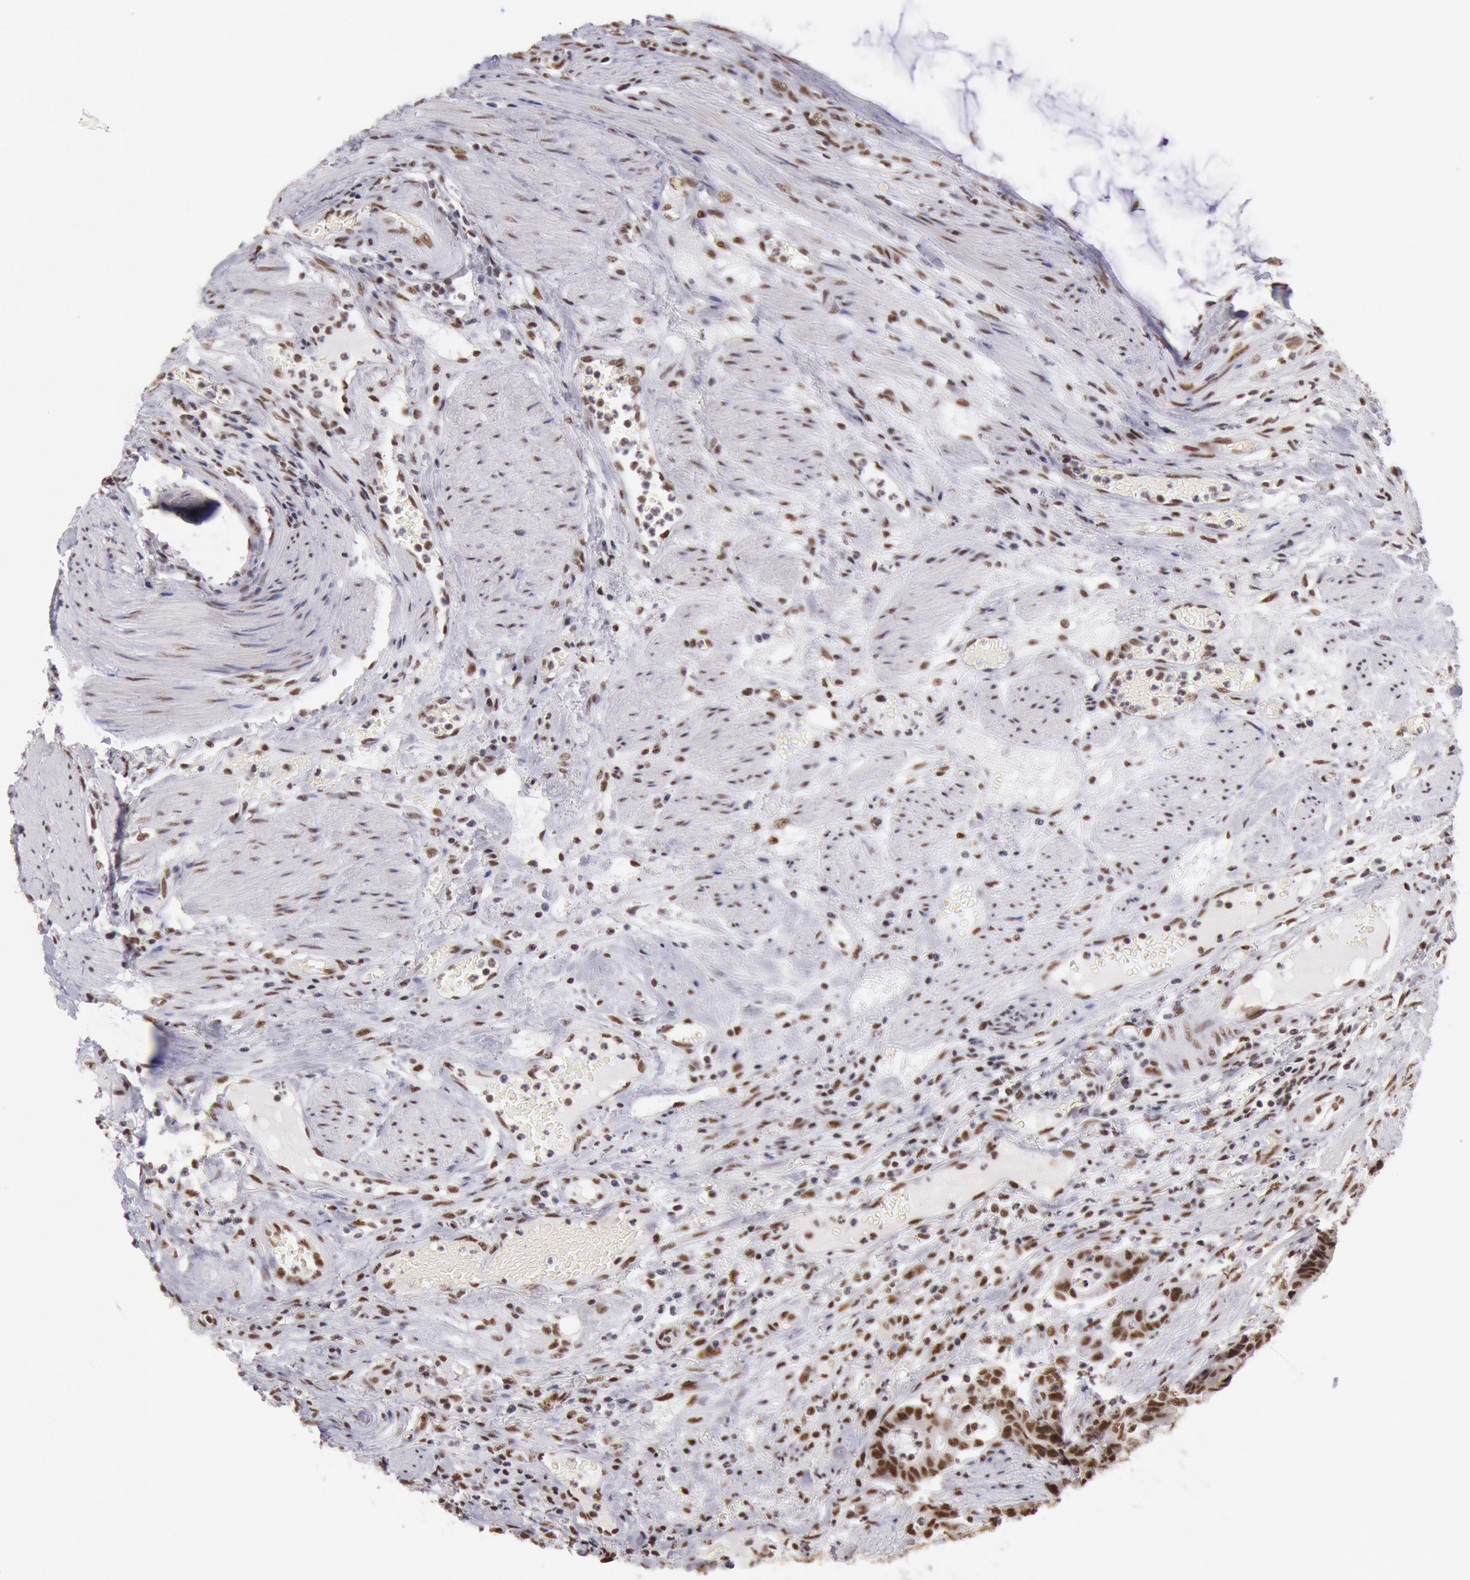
{"staining": {"intensity": "strong", "quantity": ">75%", "location": "nuclear"}, "tissue": "colorectal cancer", "cell_type": "Tumor cells", "image_type": "cancer", "snomed": [{"axis": "morphology", "description": "Adenocarcinoma, NOS"}, {"axis": "topography", "description": "Colon"}], "caption": "Immunohistochemical staining of colorectal adenocarcinoma shows strong nuclear protein staining in about >75% of tumor cells.", "gene": "SNRPD3", "patient": {"sex": "female", "age": 84}}